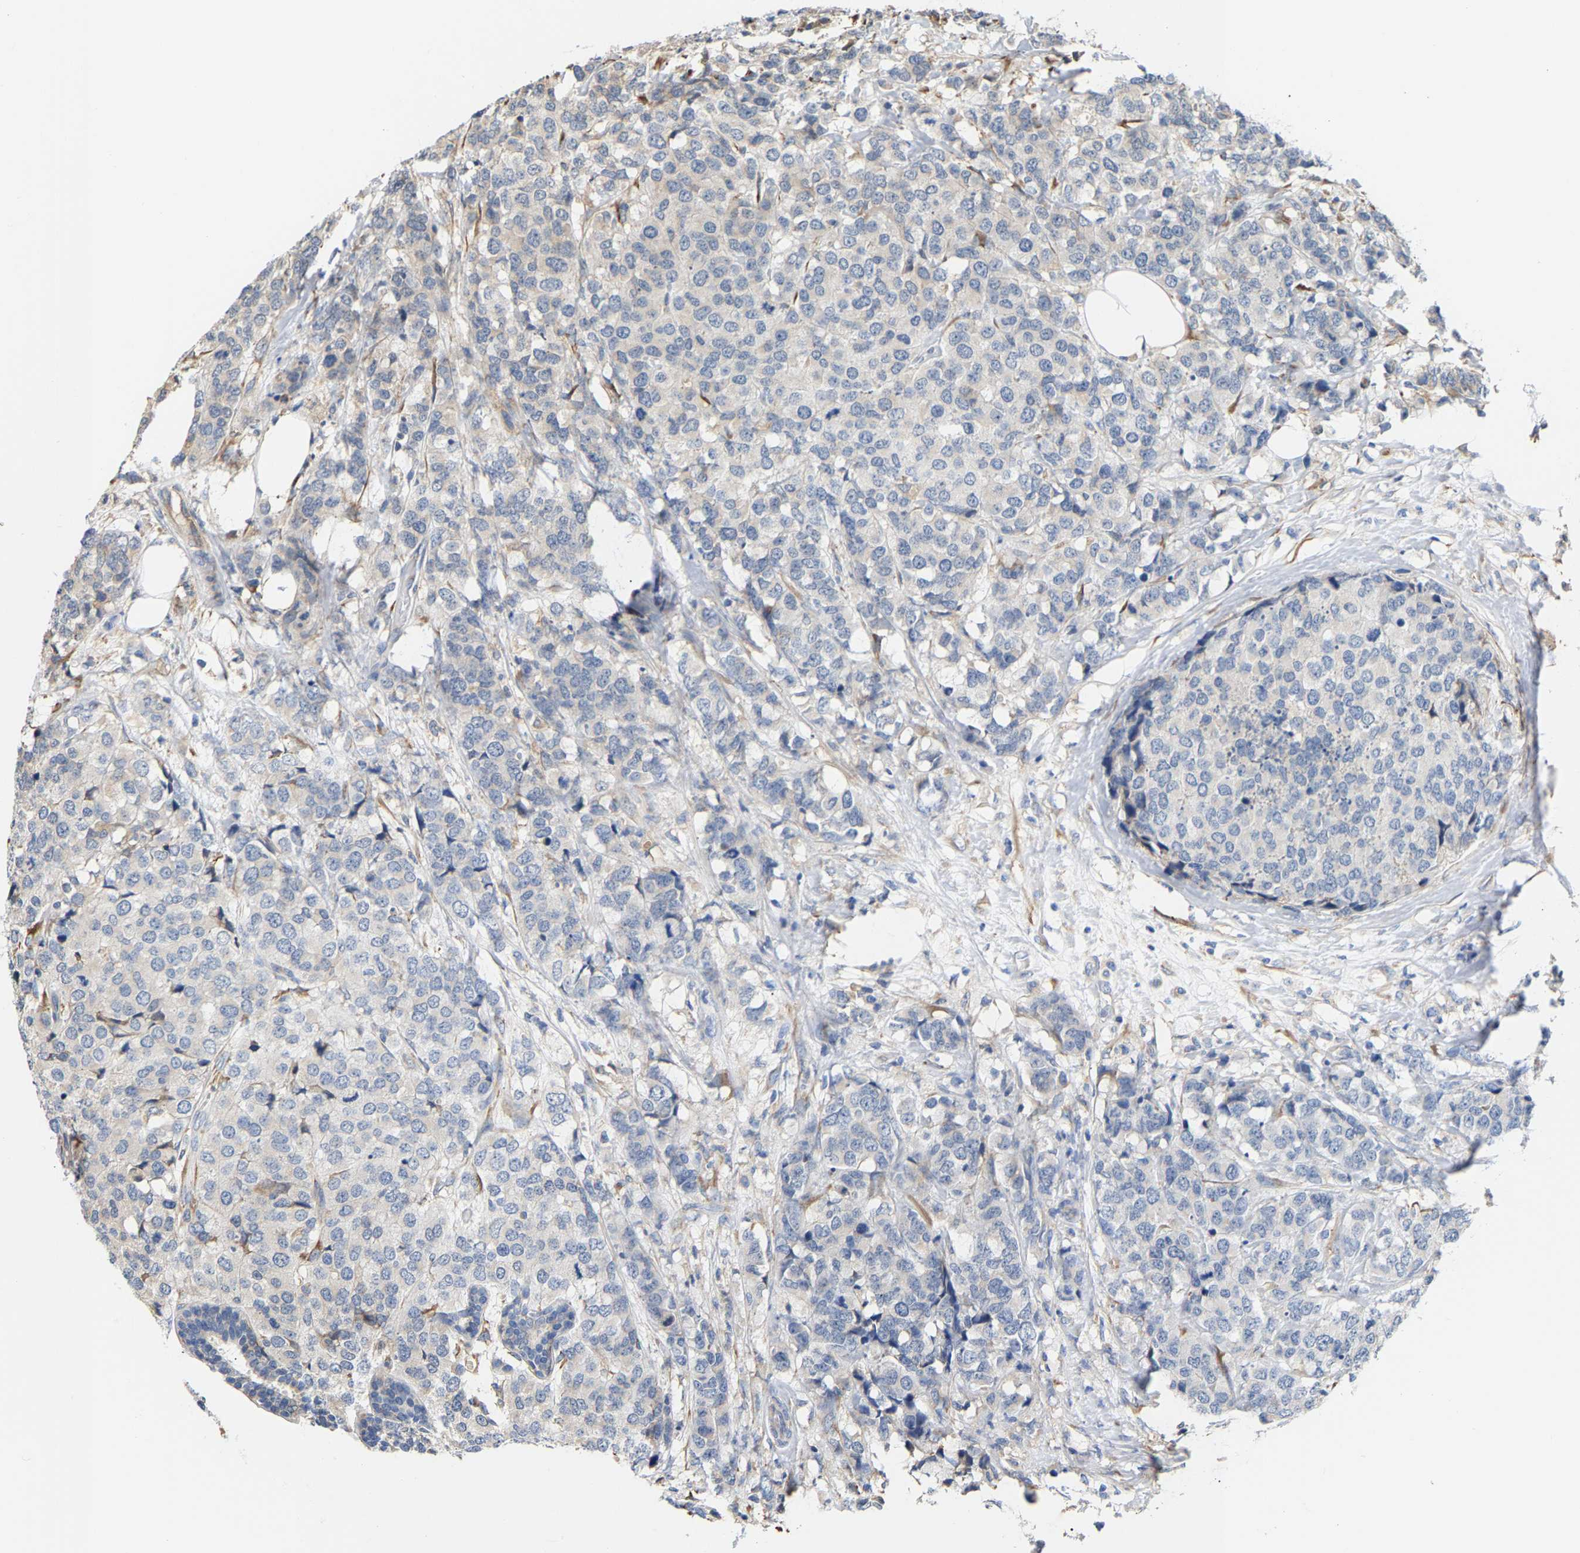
{"staining": {"intensity": "negative", "quantity": "none", "location": "none"}, "tissue": "breast cancer", "cell_type": "Tumor cells", "image_type": "cancer", "snomed": [{"axis": "morphology", "description": "Lobular carcinoma"}, {"axis": "topography", "description": "Breast"}], "caption": "Protein analysis of breast lobular carcinoma shows no significant staining in tumor cells.", "gene": "ARAP1", "patient": {"sex": "female", "age": 59}}